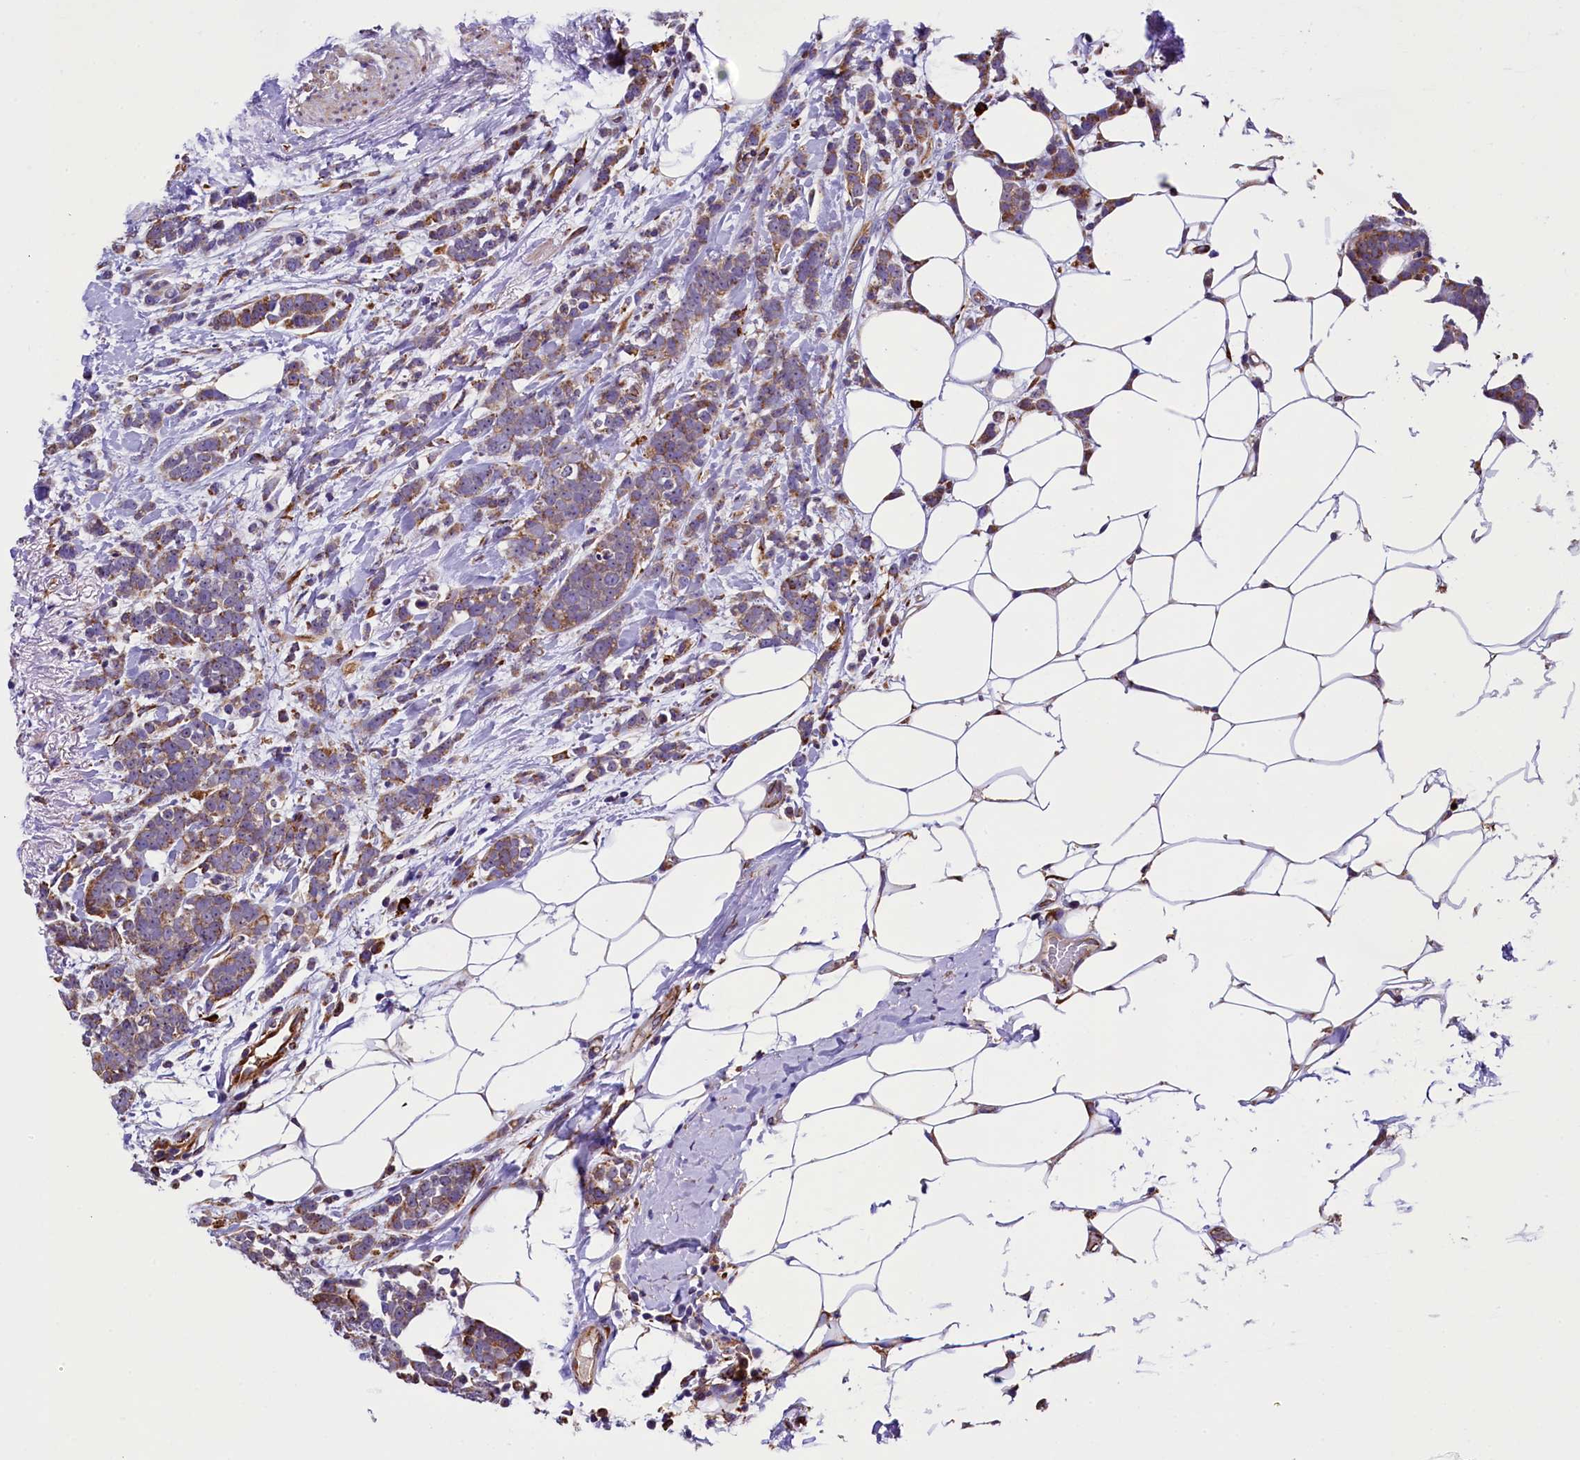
{"staining": {"intensity": "moderate", "quantity": ">75%", "location": "cytoplasmic/membranous"}, "tissue": "breast cancer", "cell_type": "Tumor cells", "image_type": "cancer", "snomed": [{"axis": "morphology", "description": "Lobular carcinoma"}, {"axis": "topography", "description": "Breast"}], "caption": "Approximately >75% of tumor cells in breast cancer demonstrate moderate cytoplasmic/membranous protein expression as visualized by brown immunohistochemical staining.", "gene": "CAPS2", "patient": {"sex": "female", "age": 58}}